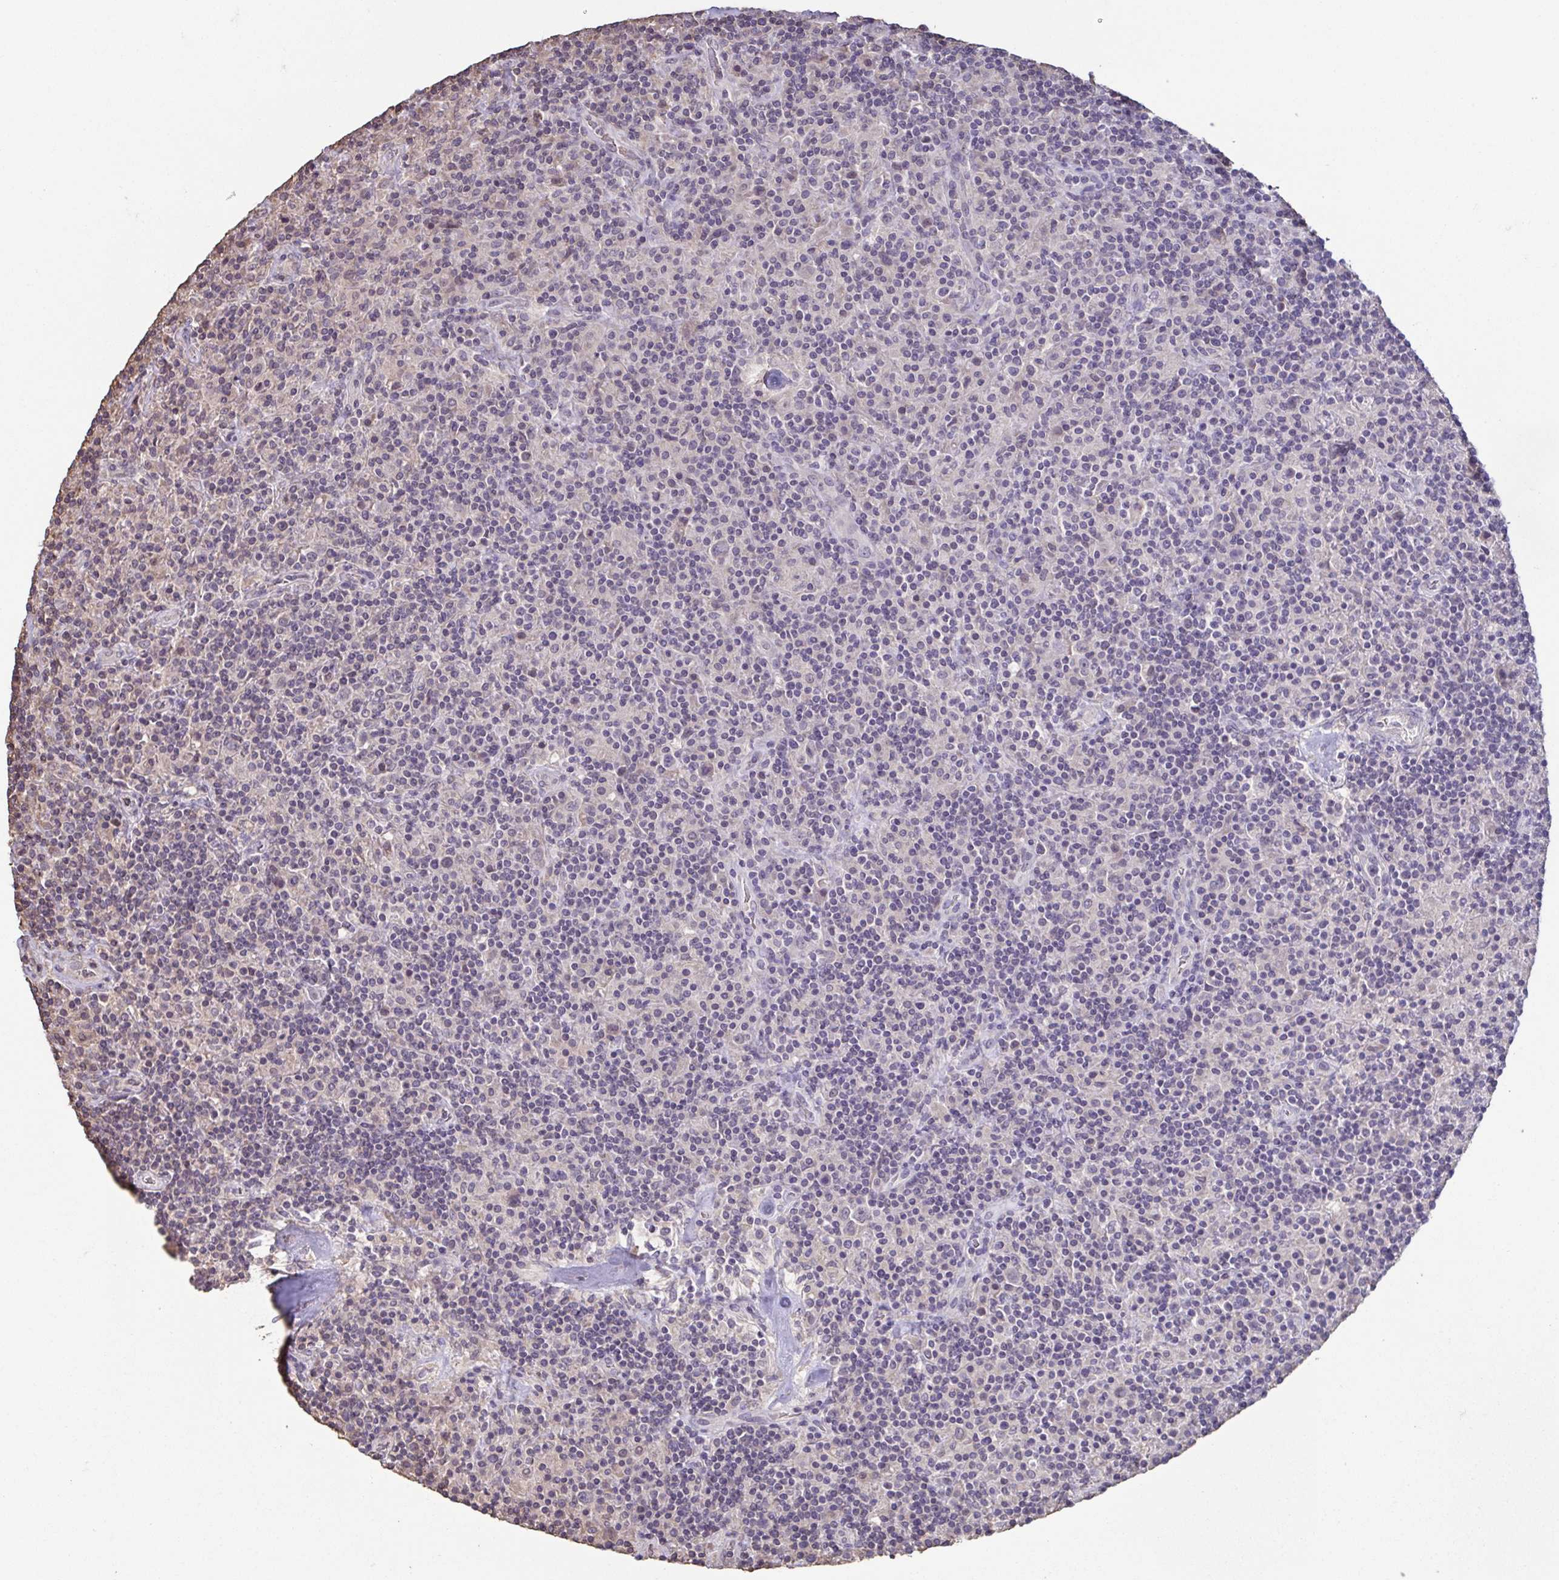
{"staining": {"intensity": "negative", "quantity": "none", "location": "none"}, "tissue": "lymphoma", "cell_type": "Tumor cells", "image_type": "cancer", "snomed": [{"axis": "morphology", "description": "Hodgkin's disease, NOS"}, {"axis": "topography", "description": "Lymph node"}], "caption": "The image demonstrates no significant staining in tumor cells of Hodgkin's disease.", "gene": "ACTRT2", "patient": {"sex": "male", "age": 70}}